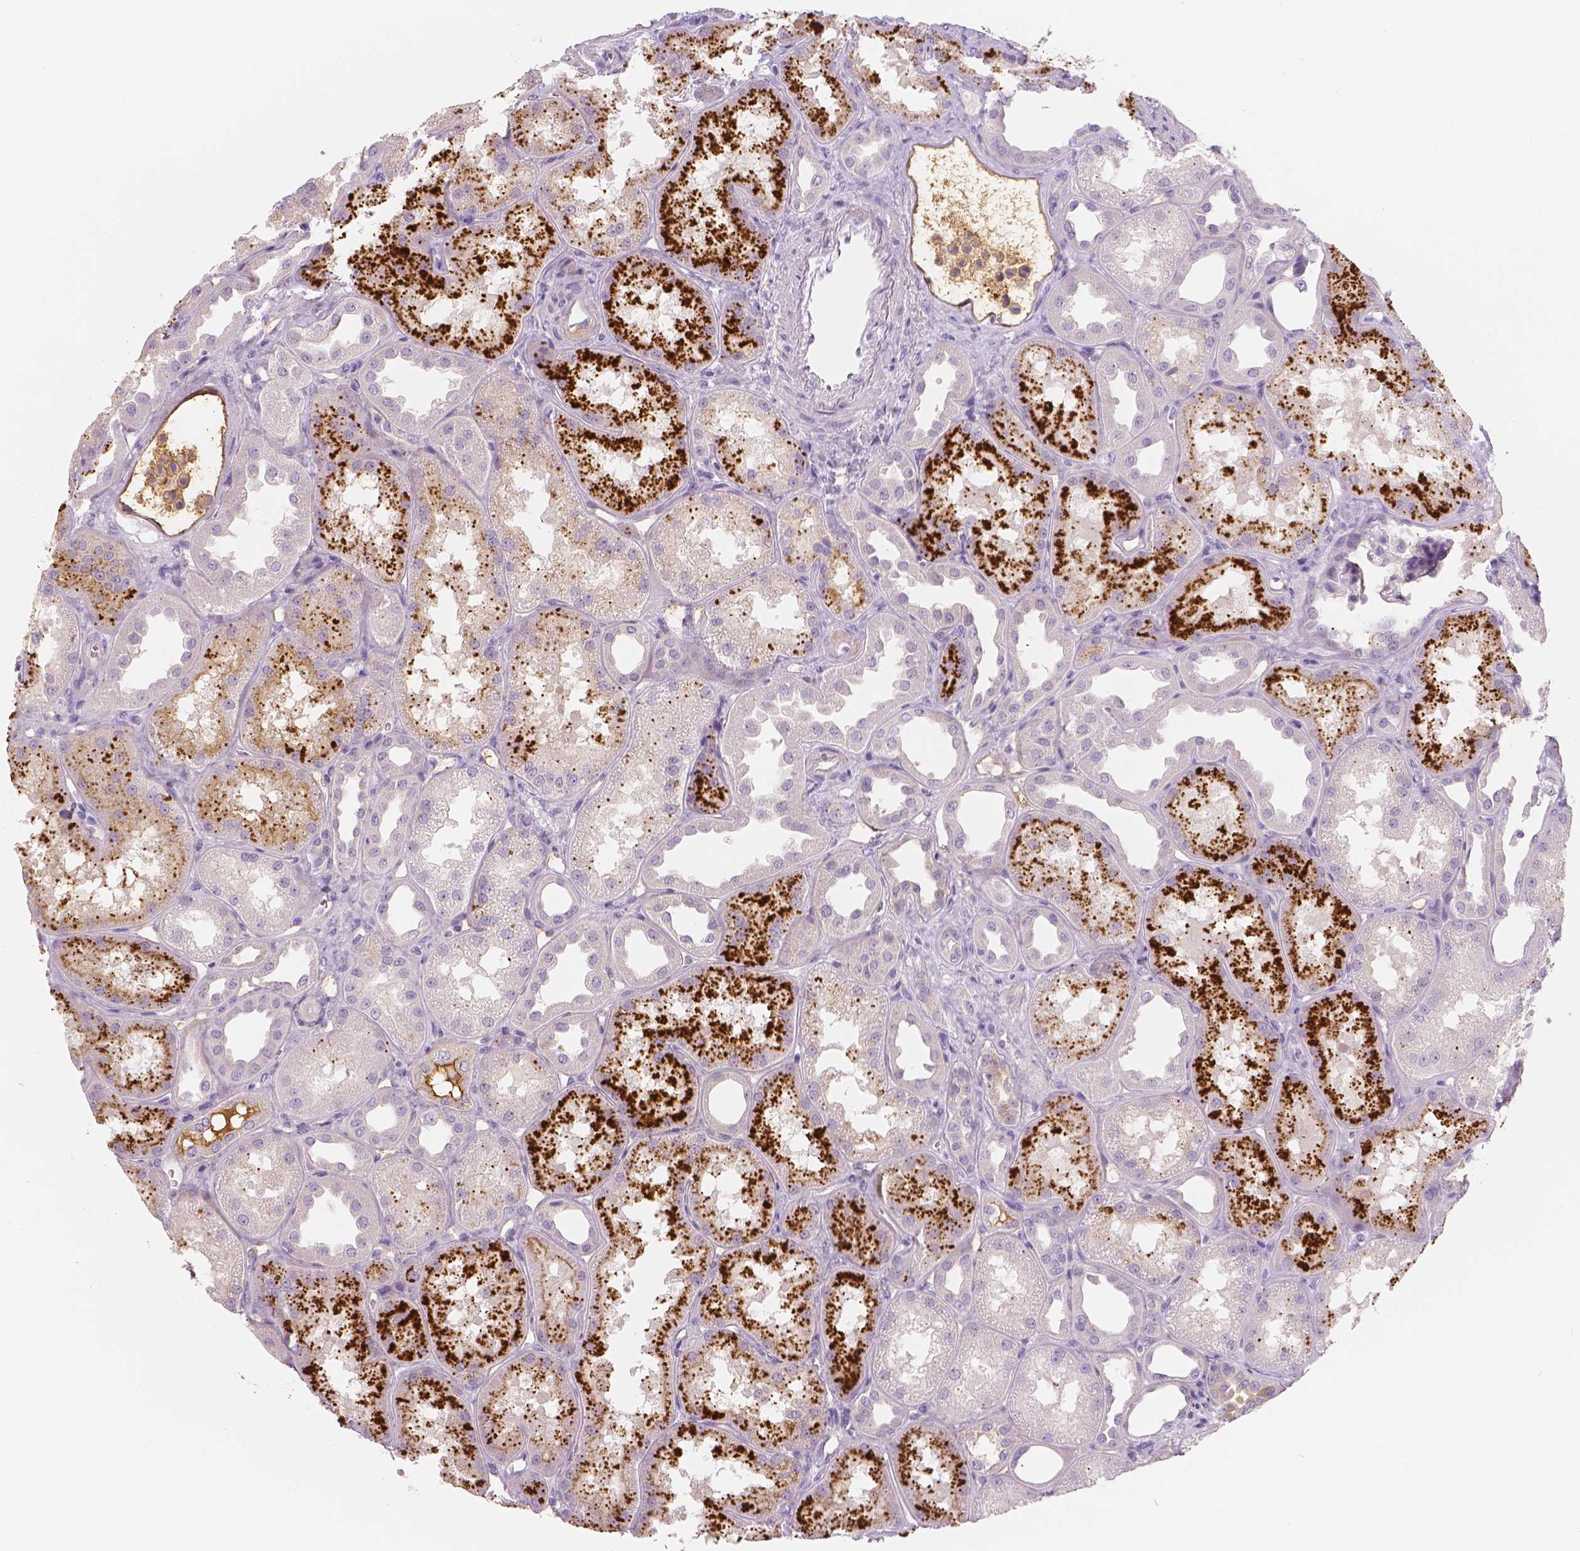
{"staining": {"intensity": "weak", "quantity": "25%-75%", "location": "cytoplasmic/membranous"}, "tissue": "kidney", "cell_type": "Cells in glomeruli", "image_type": "normal", "snomed": [{"axis": "morphology", "description": "Normal tissue, NOS"}, {"axis": "topography", "description": "Kidney"}], "caption": "Immunohistochemistry (IHC) micrograph of benign kidney: kidney stained using IHC exhibits low levels of weak protein expression localized specifically in the cytoplasmic/membranous of cells in glomeruli, appearing as a cytoplasmic/membranous brown color.", "gene": "APOA4", "patient": {"sex": "male", "age": 61}}